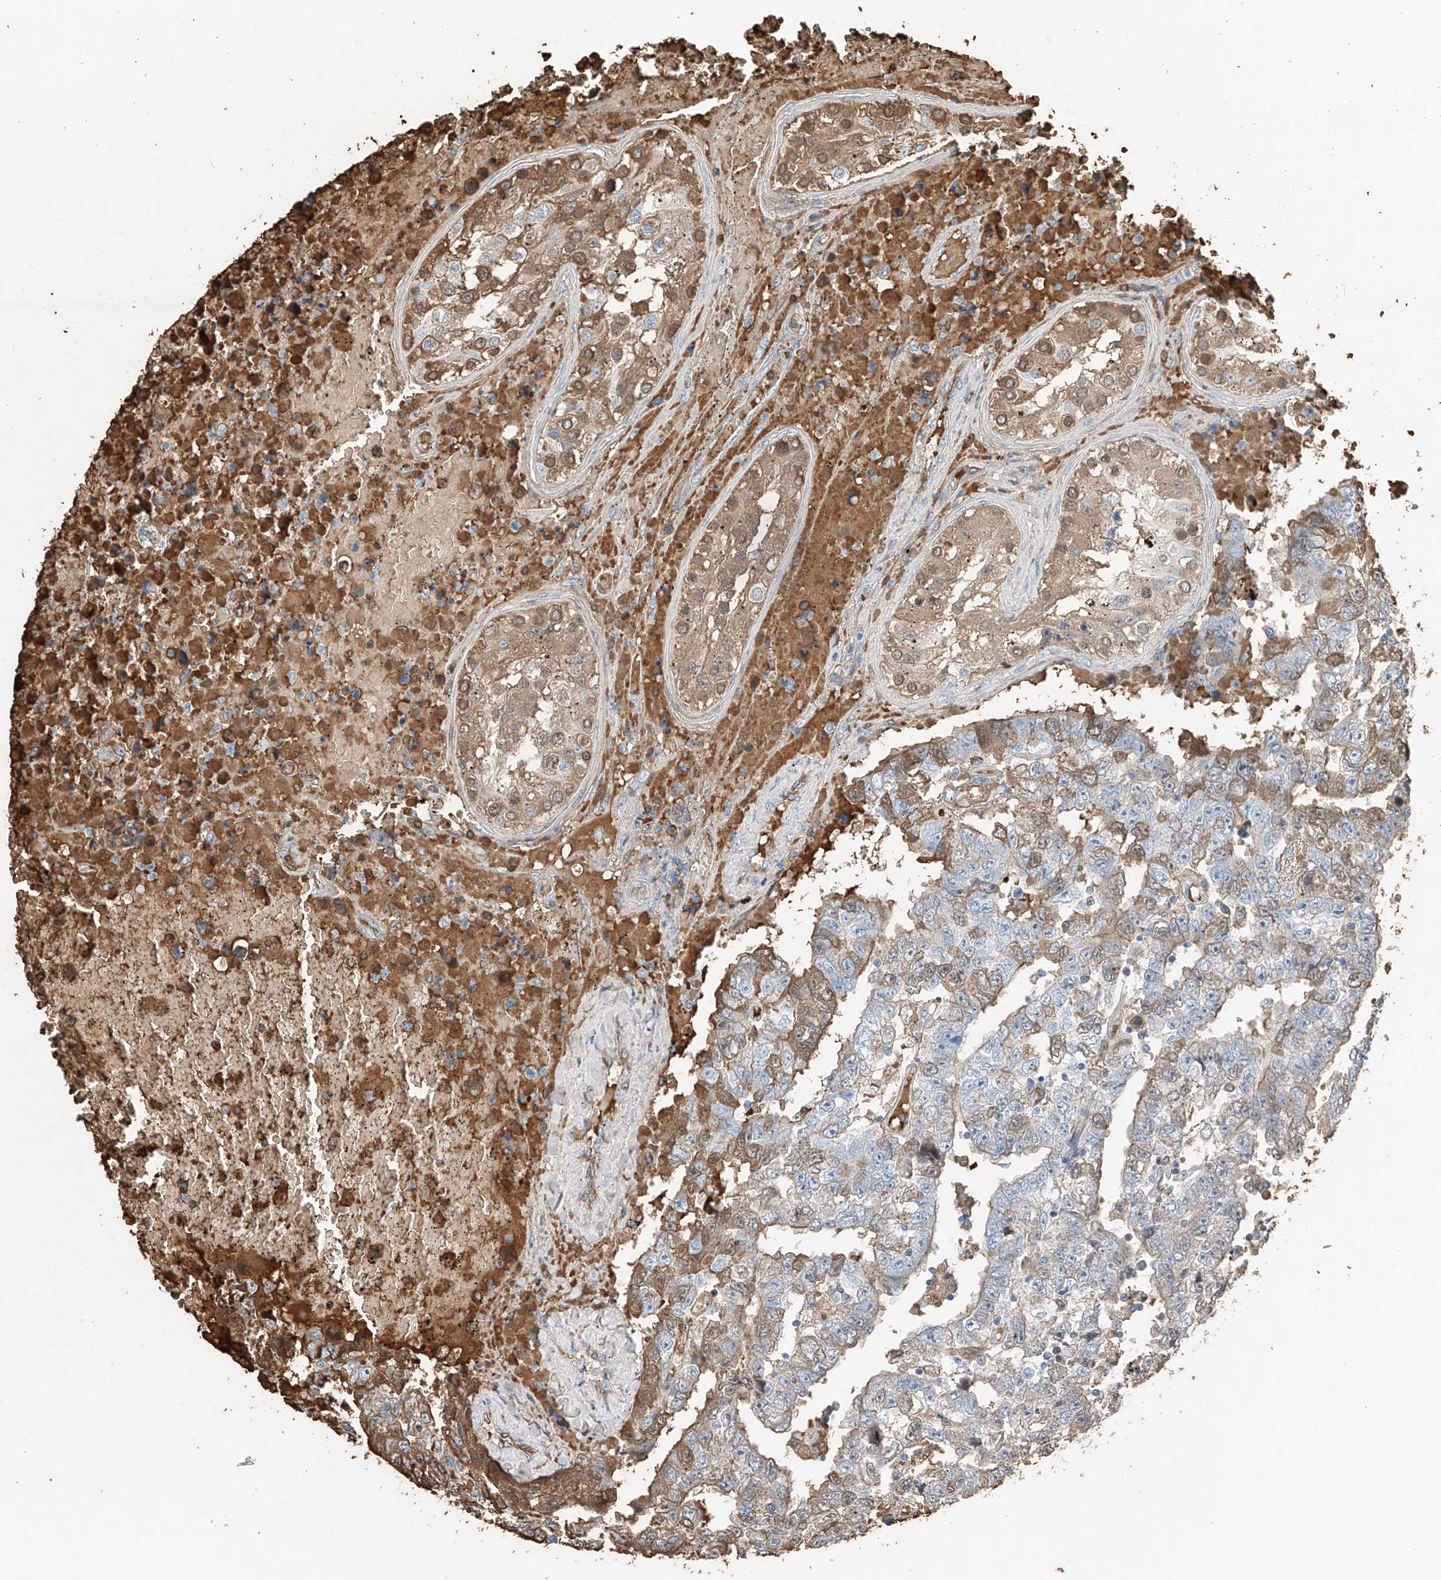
{"staining": {"intensity": "negative", "quantity": "none", "location": "none"}, "tissue": "testis cancer", "cell_type": "Tumor cells", "image_type": "cancer", "snomed": [{"axis": "morphology", "description": "Carcinoma, Embryonal, NOS"}, {"axis": "topography", "description": "Testis"}], "caption": "A photomicrograph of human embryonal carcinoma (testis) is negative for staining in tumor cells.", "gene": "PRSS23", "patient": {"sex": "male", "age": 25}}